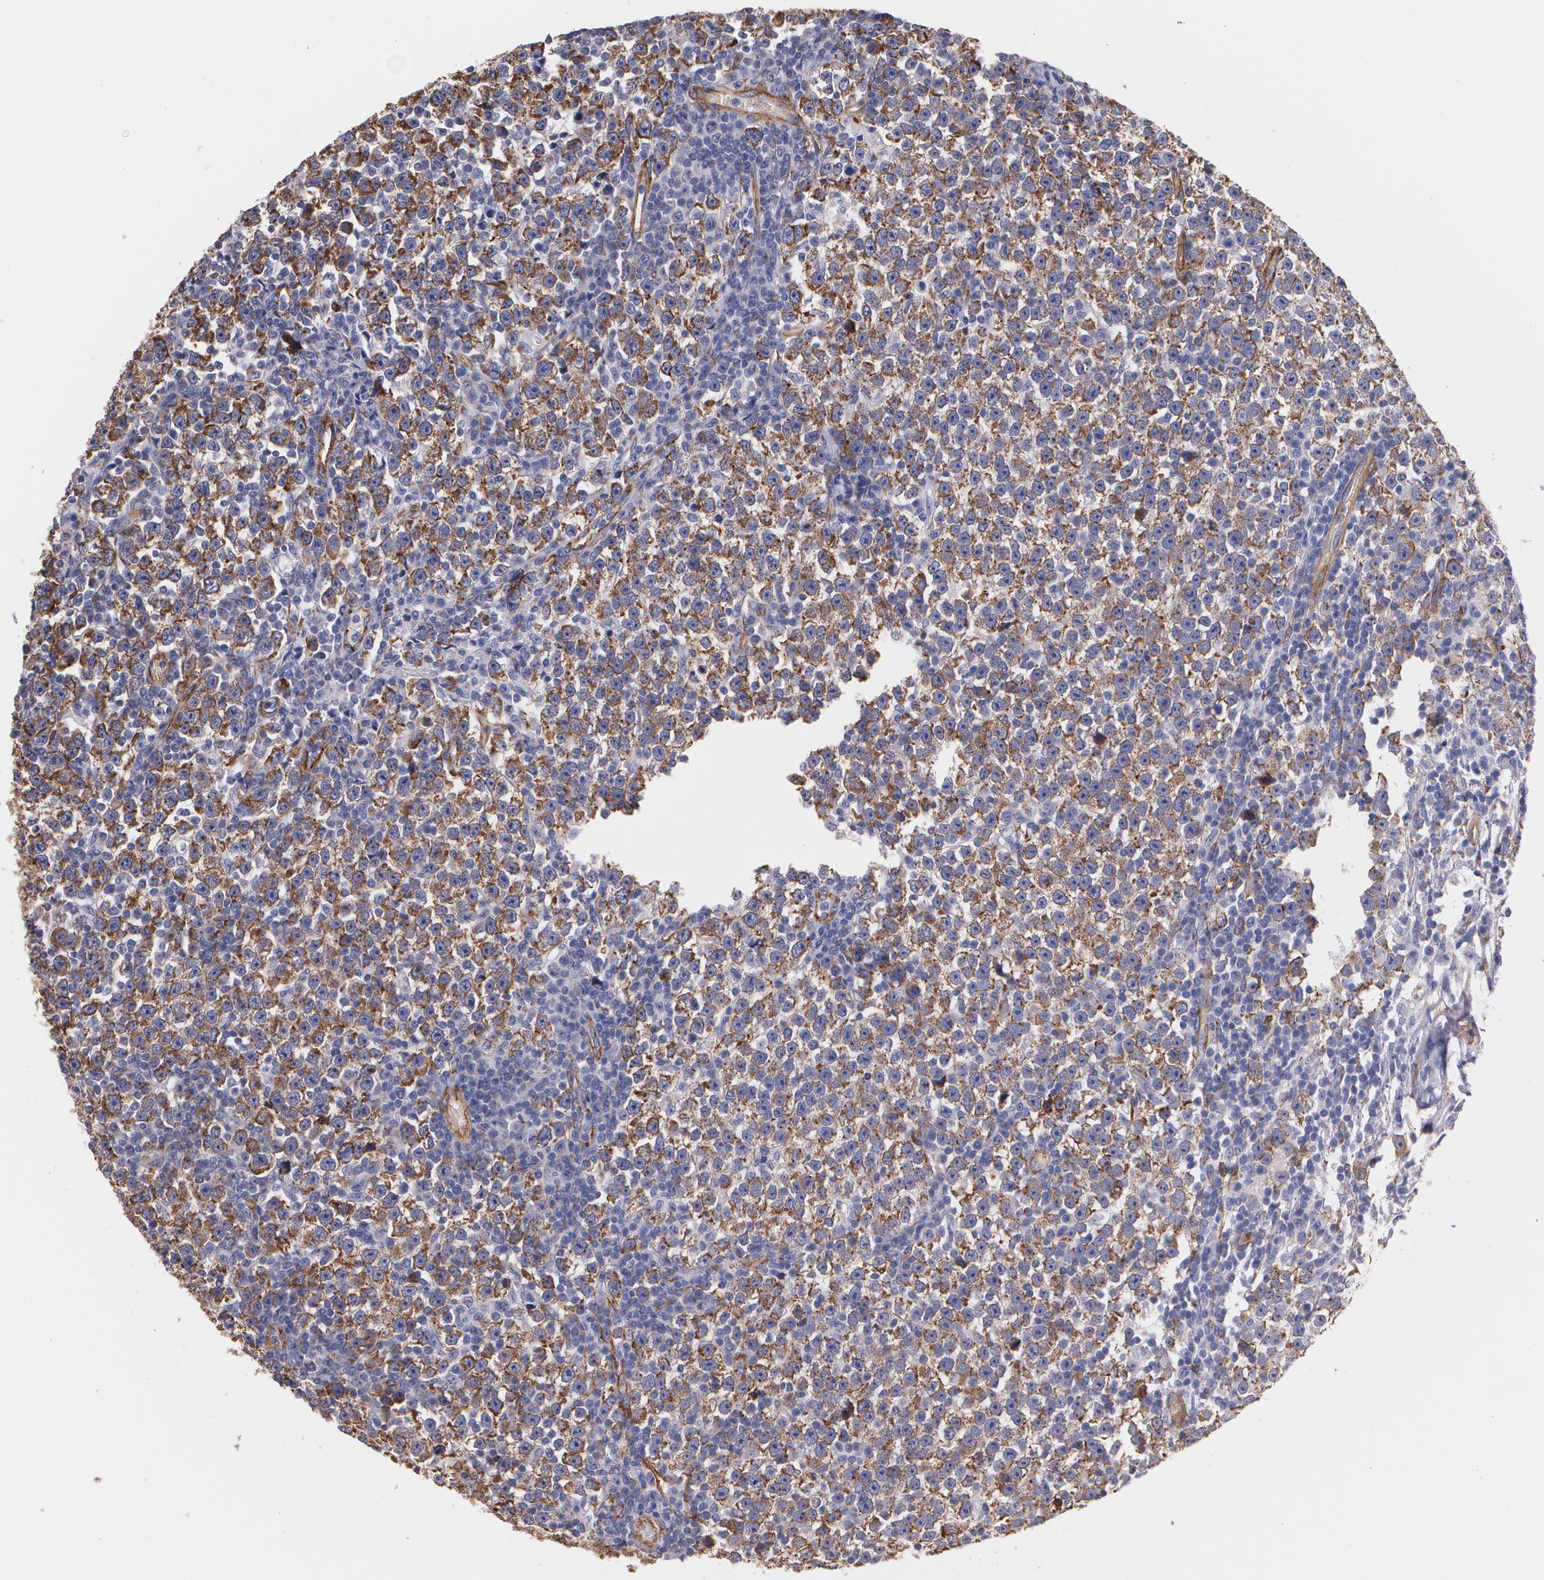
{"staining": {"intensity": "moderate", "quantity": ">75%", "location": "cytoplasmic/membranous"}, "tissue": "testis cancer", "cell_type": "Tumor cells", "image_type": "cancer", "snomed": [{"axis": "morphology", "description": "Seminoma, NOS"}, {"axis": "topography", "description": "Testis"}], "caption": "Testis cancer (seminoma) stained for a protein exhibits moderate cytoplasmic/membranous positivity in tumor cells. The protein of interest is stained brown, and the nuclei are stained in blue (DAB IHC with brightfield microscopy, high magnification).", "gene": "TJP1", "patient": {"sex": "male", "age": 43}}